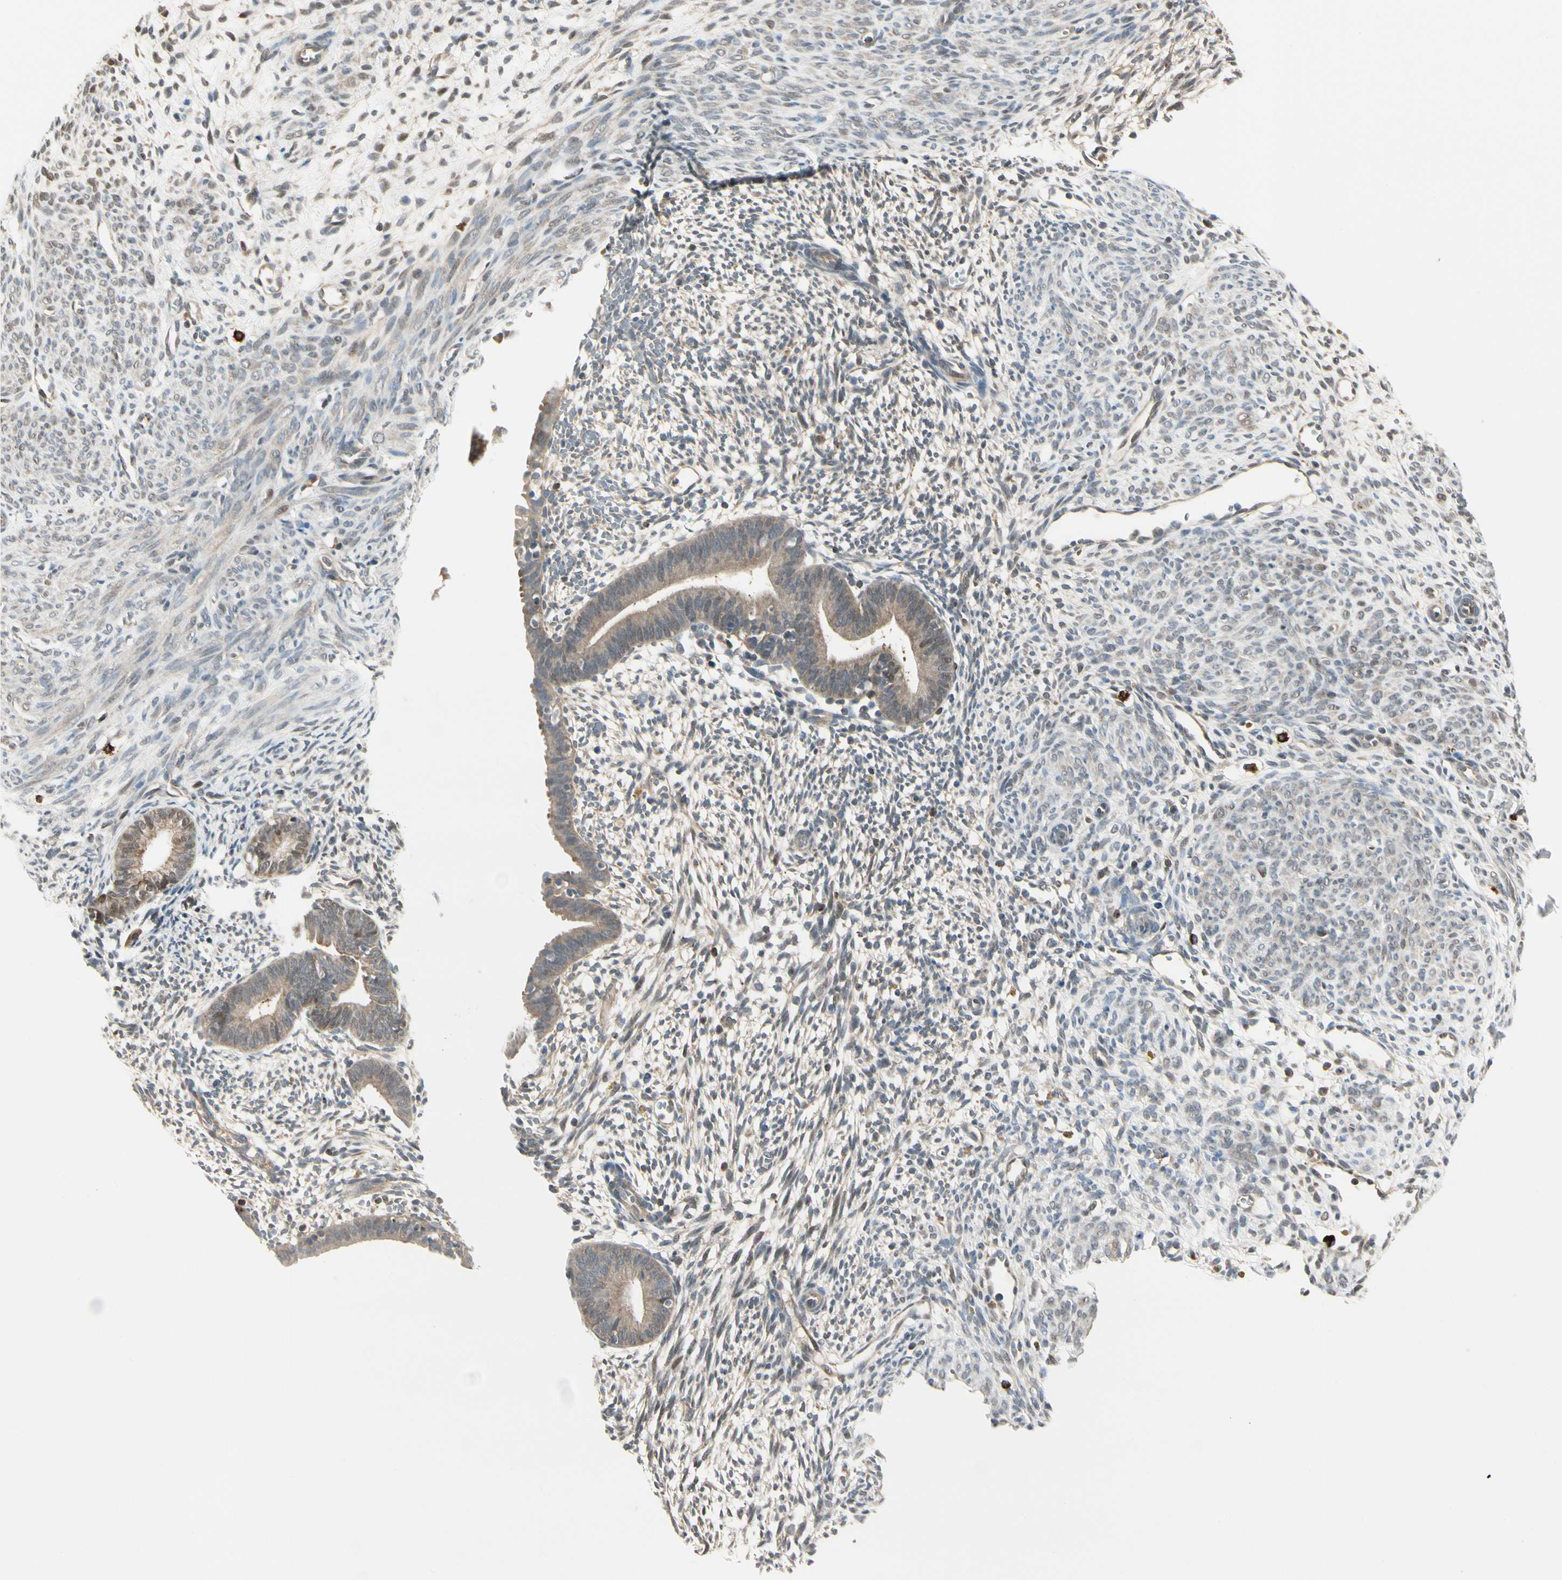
{"staining": {"intensity": "weak", "quantity": "25%-75%", "location": "cytoplasmic/membranous"}, "tissue": "endometrium", "cell_type": "Cells in endometrial stroma", "image_type": "normal", "snomed": [{"axis": "morphology", "description": "Normal tissue, NOS"}, {"axis": "morphology", "description": "Atrophy, NOS"}, {"axis": "topography", "description": "Uterus"}, {"axis": "topography", "description": "Endometrium"}], "caption": "DAB immunohistochemical staining of unremarkable human endometrium displays weak cytoplasmic/membranous protein positivity in approximately 25%-75% of cells in endometrial stroma. The staining was performed using DAB, with brown indicating positive protein expression. Nuclei are stained blue with hematoxylin.", "gene": "EVC", "patient": {"sex": "female", "age": 68}}